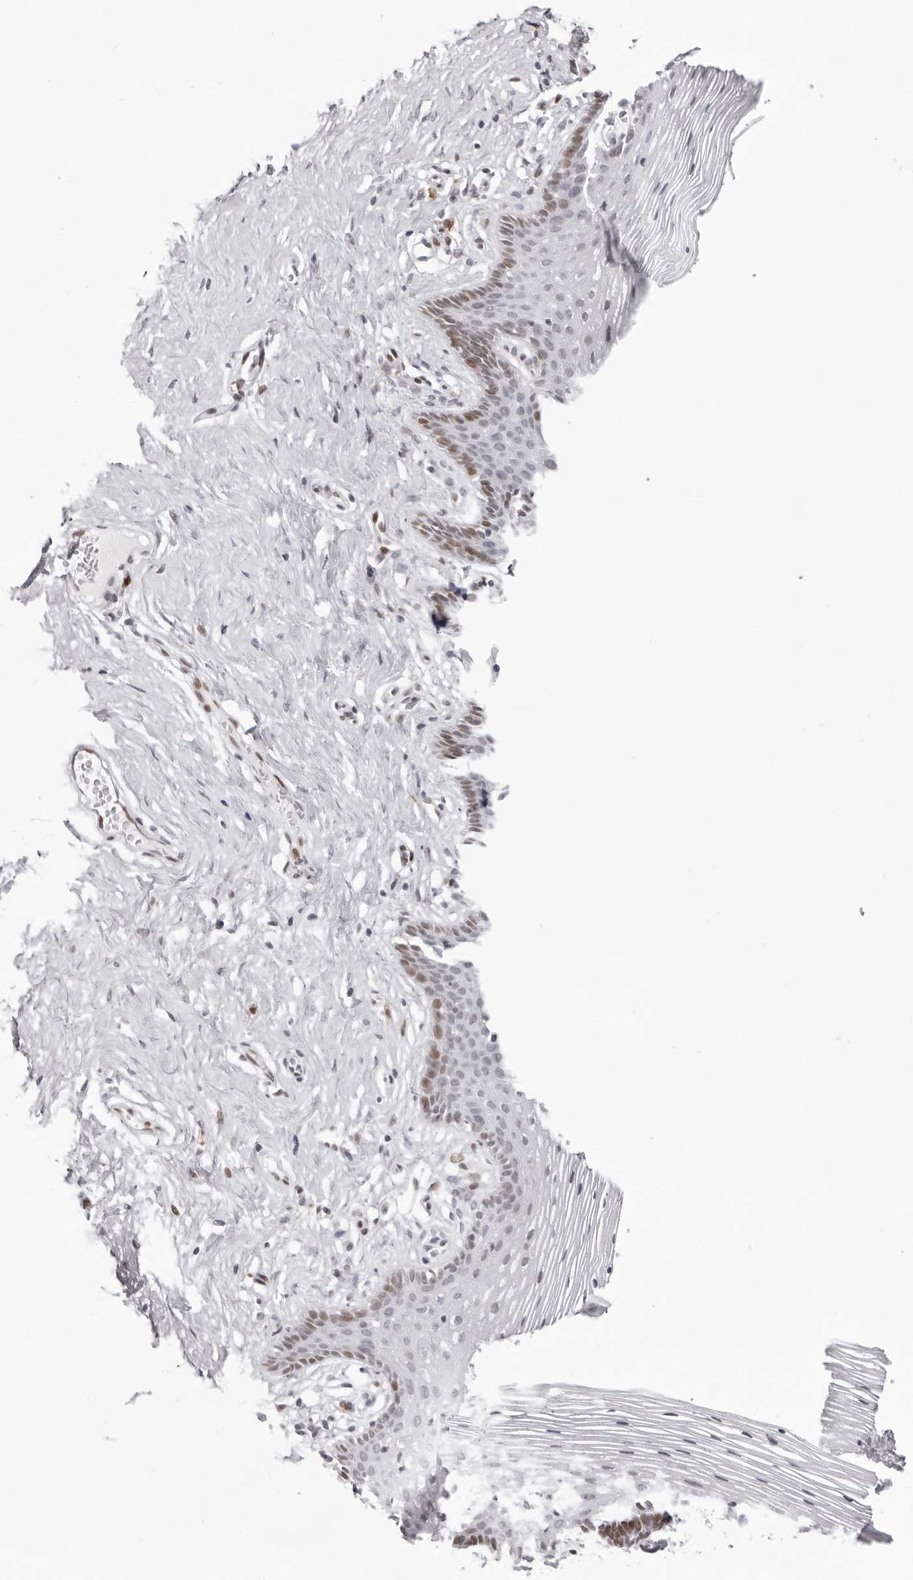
{"staining": {"intensity": "moderate", "quantity": "<25%", "location": "nuclear"}, "tissue": "vagina", "cell_type": "Squamous epithelial cells", "image_type": "normal", "snomed": [{"axis": "morphology", "description": "Normal tissue, NOS"}, {"axis": "topography", "description": "Vagina"}], "caption": "A histopathology image of human vagina stained for a protein shows moderate nuclear brown staining in squamous epithelial cells. Nuclei are stained in blue.", "gene": "NTPCR", "patient": {"sex": "female", "age": 32}}